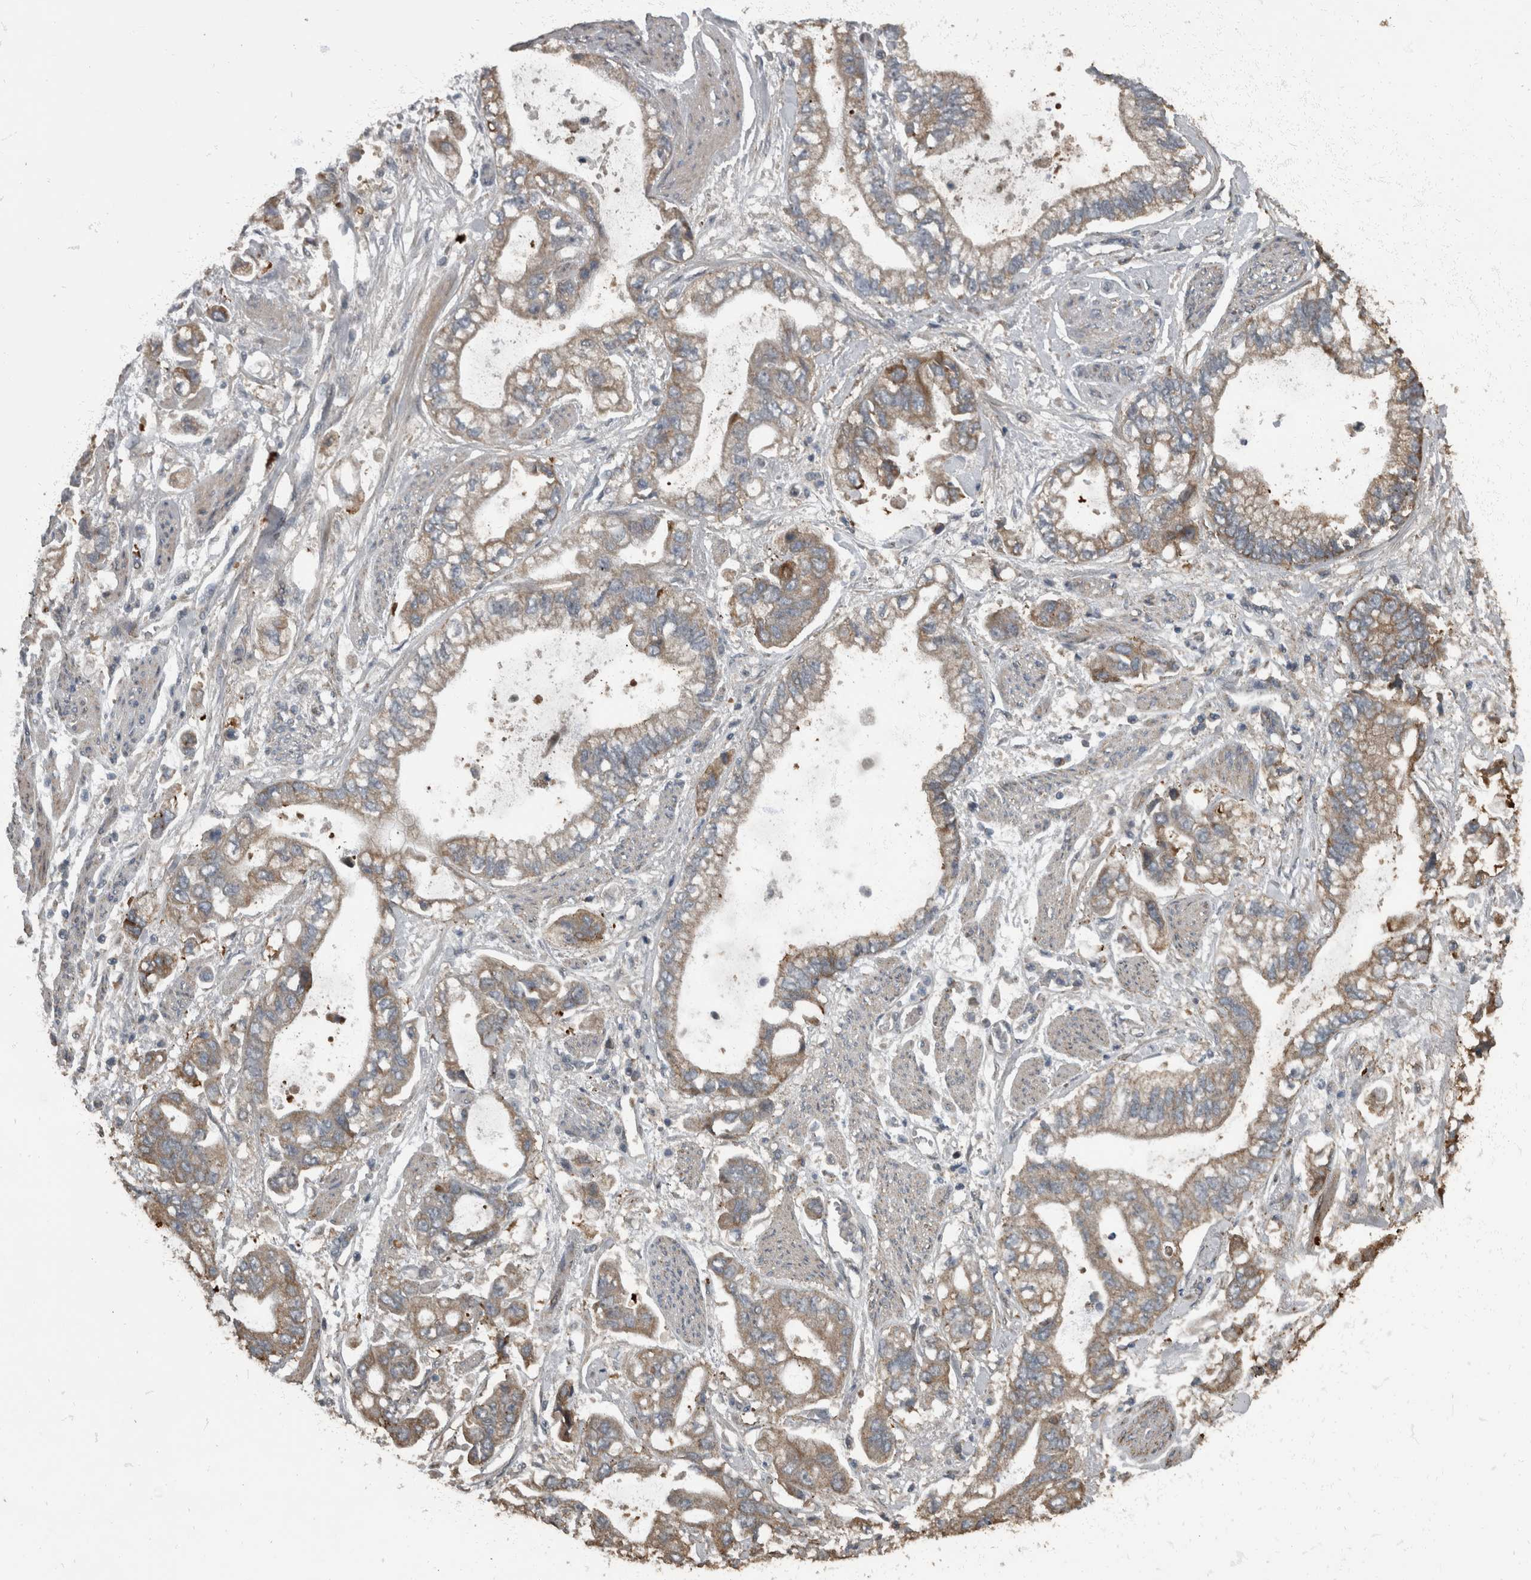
{"staining": {"intensity": "weak", "quantity": ">75%", "location": "cytoplasmic/membranous"}, "tissue": "stomach cancer", "cell_type": "Tumor cells", "image_type": "cancer", "snomed": [{"axis": "morphology", "description": "Normal tissue, NOS"}, {"axis": "morphology", "description": "Adenocarcinoma, NOS"}, {"axis": "topography", "description": "Stomach"}], "caption": "Protein analysis of stomach adenocarcinoma tissue exhibits weak cytoplasmic/membranous expression in about >75% of tumor cells. (DAB (3,3'-diaminobenzidine) IHC with brightfield microscopy, high magnification).", "gene": "RABGGTB", "patient": {"sex": "male", "age": 62}}